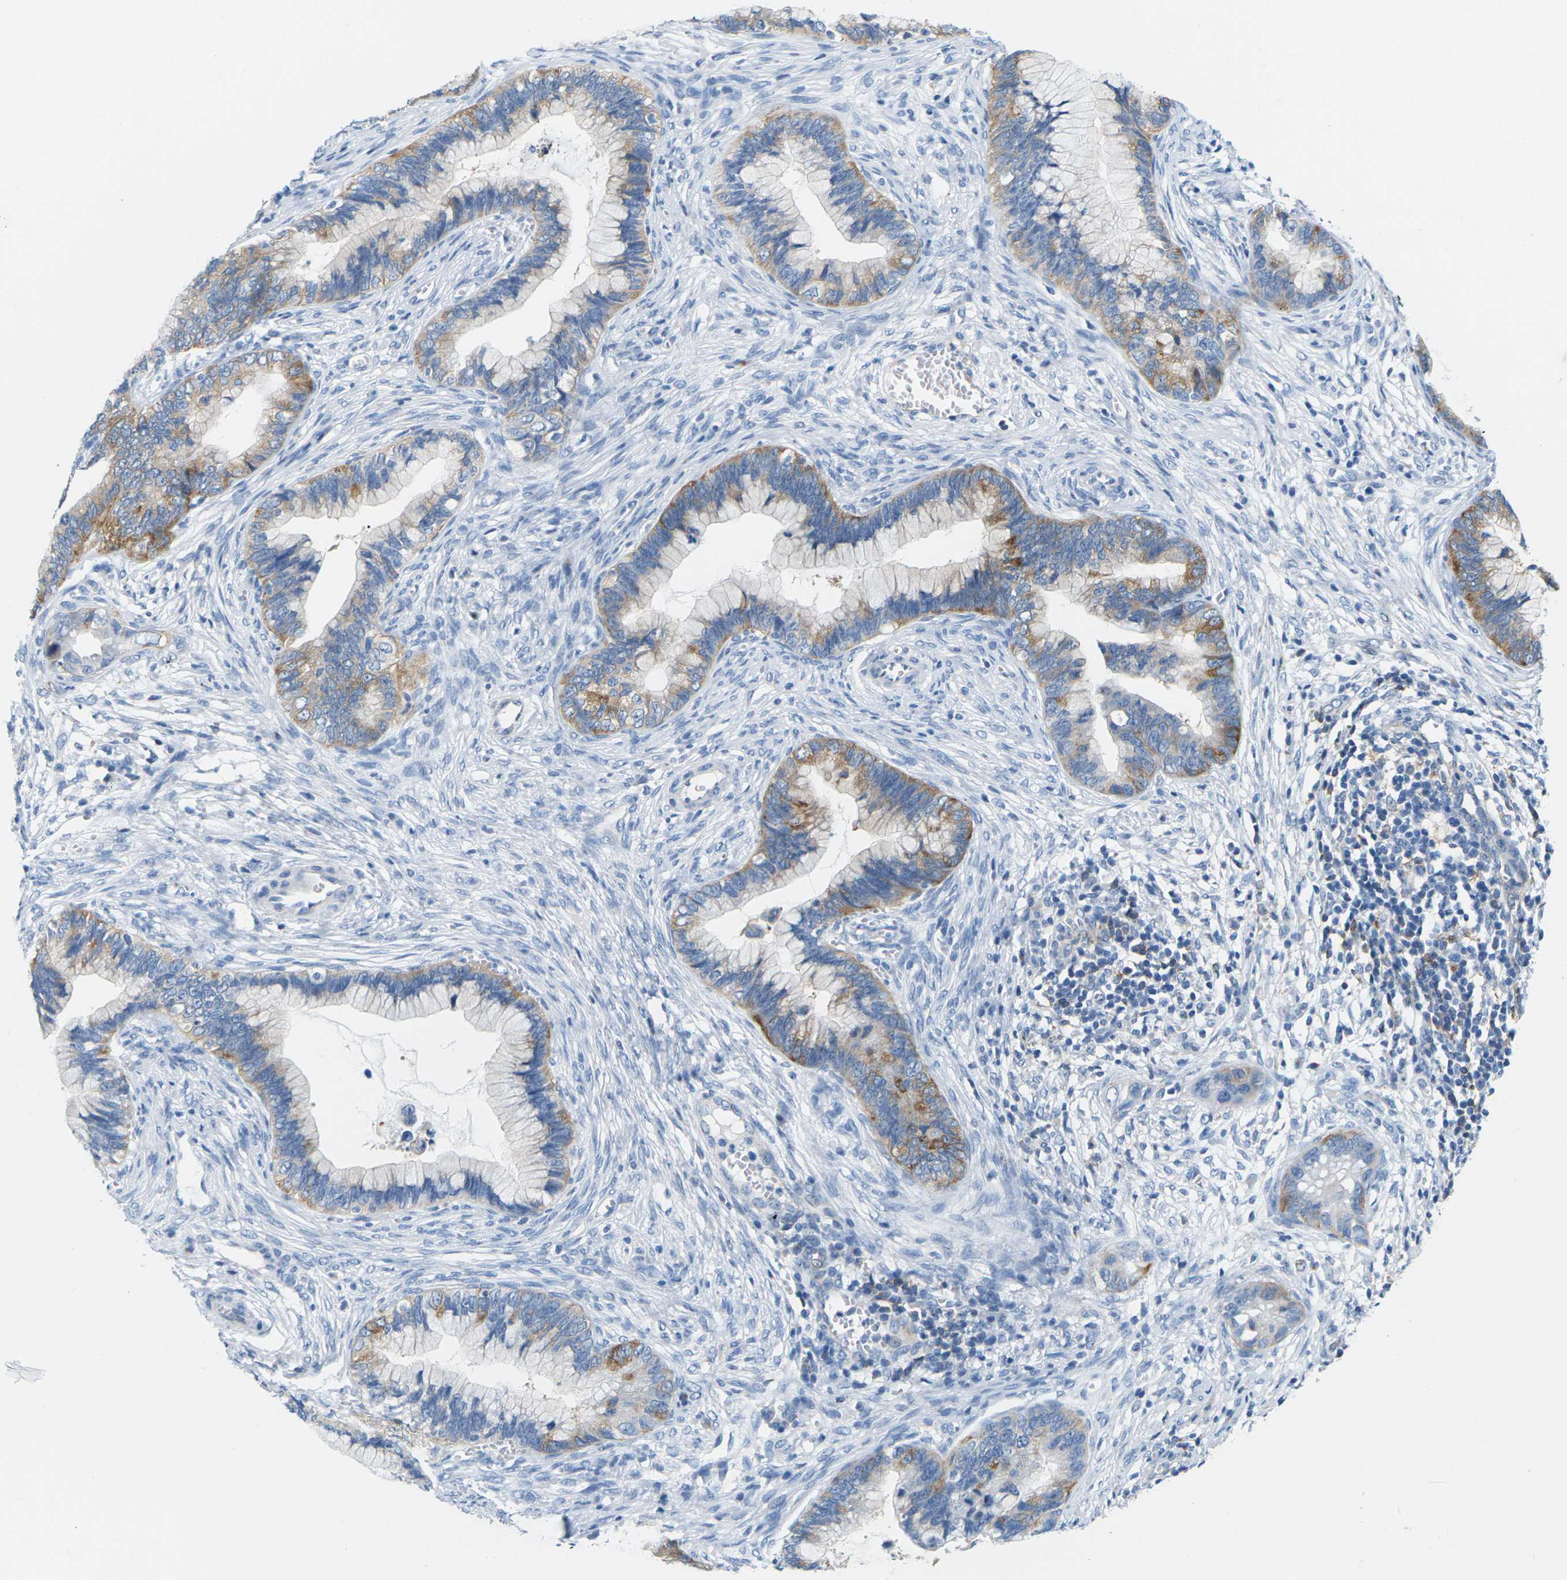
{"staining": {"intensity": "moderate", "quantity": "25%-75%", "location": "cytoplasmic/membranous"}, "tissue": "cervical cancer", "cell_type": "Tumor cells", "image_type": "cancer", "snomed": [{"axis": "morphology", "description": "Adenocarcinoma, NOS"}, {"axis": "topography", "description": "Cervix"}], "caption": "DAB immunohistochemical staining of cervical adenocarcinoma shows moderate cytoplasmic/membranous protein staining in about 25%-75% of tumor cells. The staining is performed using DAB (3,3'-diaminobenzidine) brown chromogen to label protein expression. The nuclei are counter-stained blue using hematoxylin.", "gene": "SYNGR2", "patient": {"sex": "female", "age": 44}}